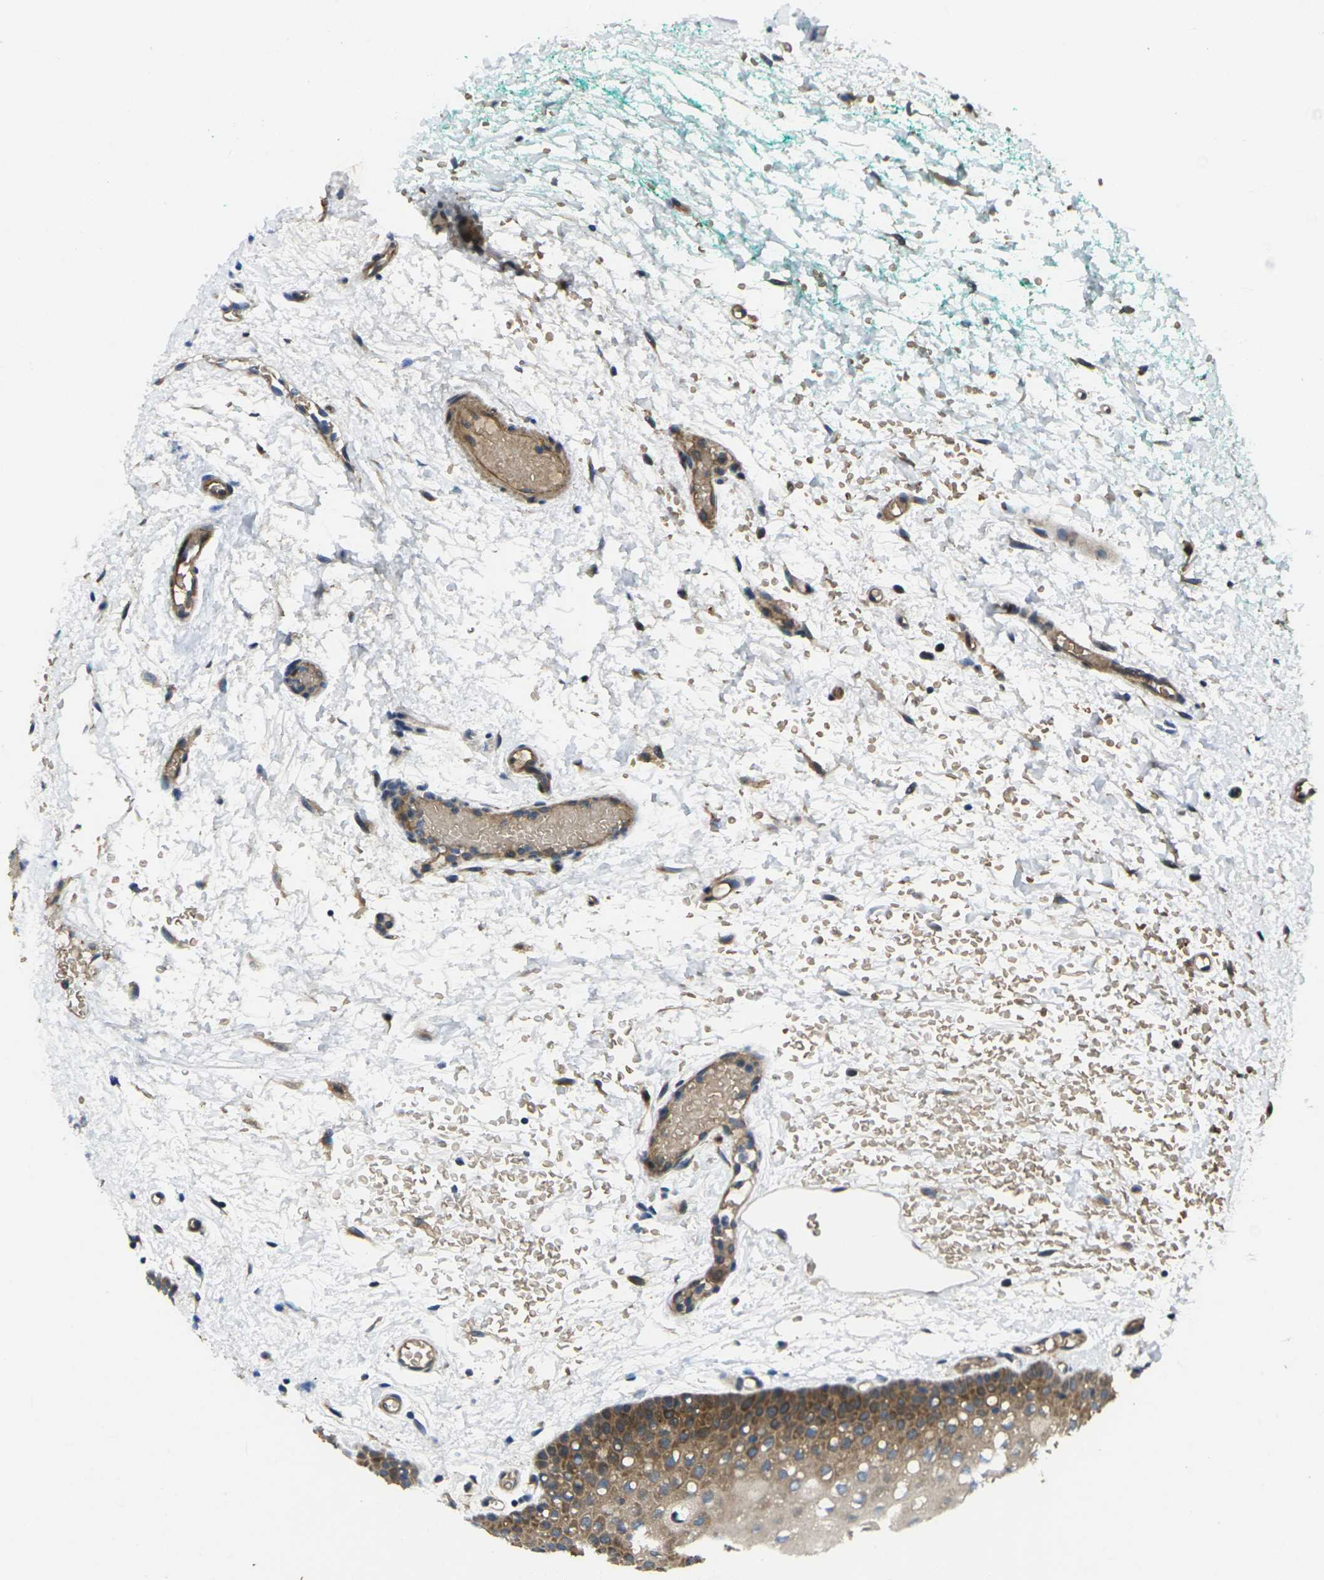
{"staining": {"intensity": "moderate", "quantity": ">75%", "location": "cytoplasmic/membranous"}, "tissue": "oral mucosa", "cell_type": "Squamous epithelial cells", "image_type": "normal", "snomed": [{"axis": "morphology", "description": "Normal tissue, NOS"}, {"axis": "morphology", "description": "Squamous cell carcinoma, NOS"}, {"axis": "topography", "description": "Oral tissue"}, {"axis": "topography", "description": "Salivary gland"}, {"axis": "topography", "description": "Head-Neck"}], "caption": "High-magnification brightfield microscopy of unremarkable oral mucosa stained with DAB (3,3'-diaminobenzidine) (brown) and counterstained with hematoxylin (blue). squamous epithelial cells exhibit moderate cytoplasmic/membranous expression is present in about>75% of cells.", "gene": "EDNRA", "patient": {"sex": "female", "age": 62}}